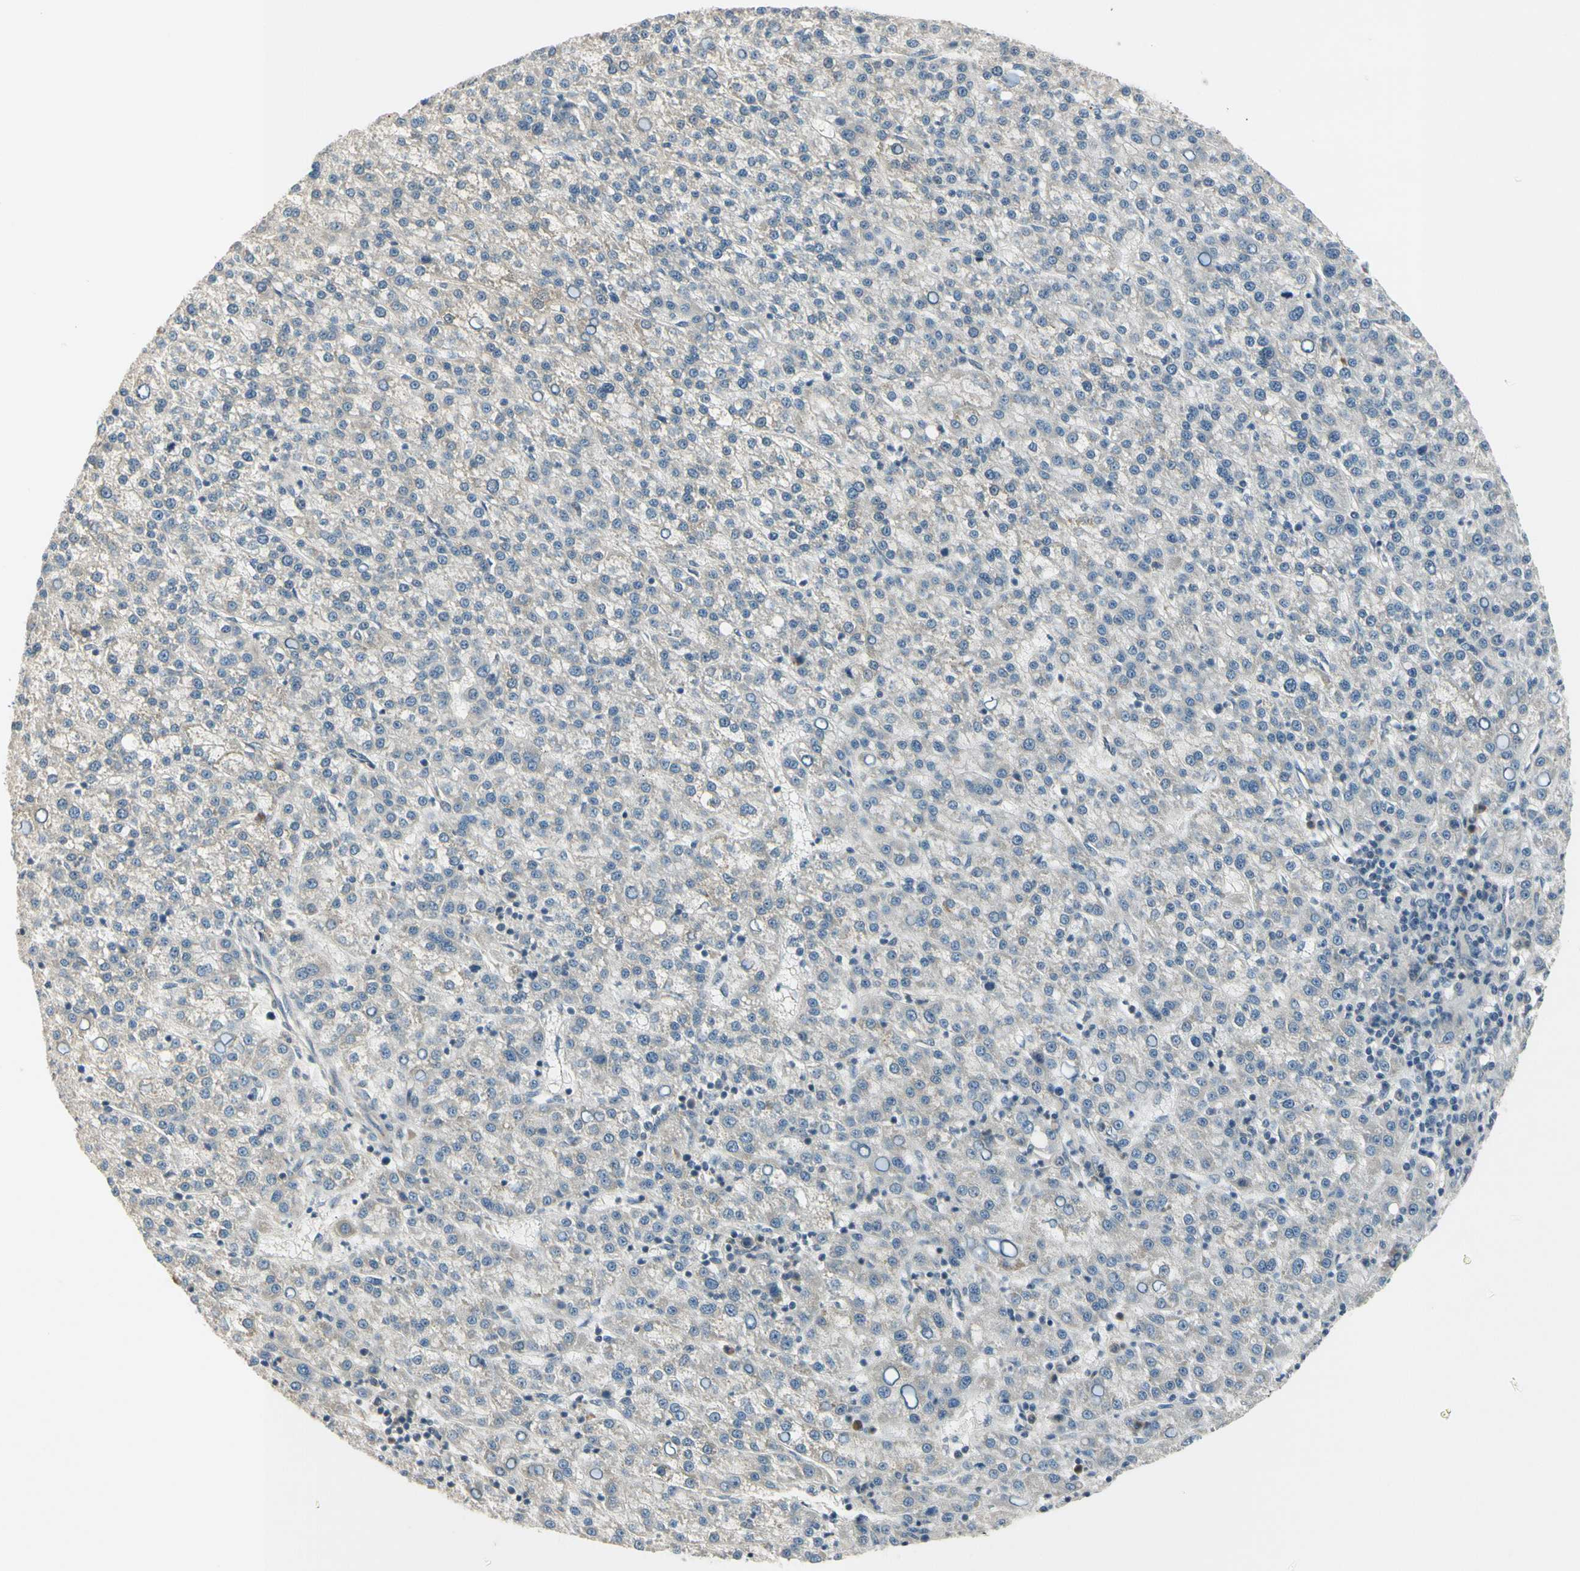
{"staining": {"intensity": "negative", "quantity": "none", "location": "none"}, "tissue": "liver cancer", "cell_type": "Tumor cells", "image_type": "cancer", "snomed": [{"axis": "morphology", "description": "Carcinoma, Hepatocellular, NOS"}, {"axis": "topography", "description": "Liver"}], "caption": "Image shows no protein staining in tumor cells of liver cancer tissue.", "gene": "RPS6KB2", "patient": {"sex": "female", "age": 58}}